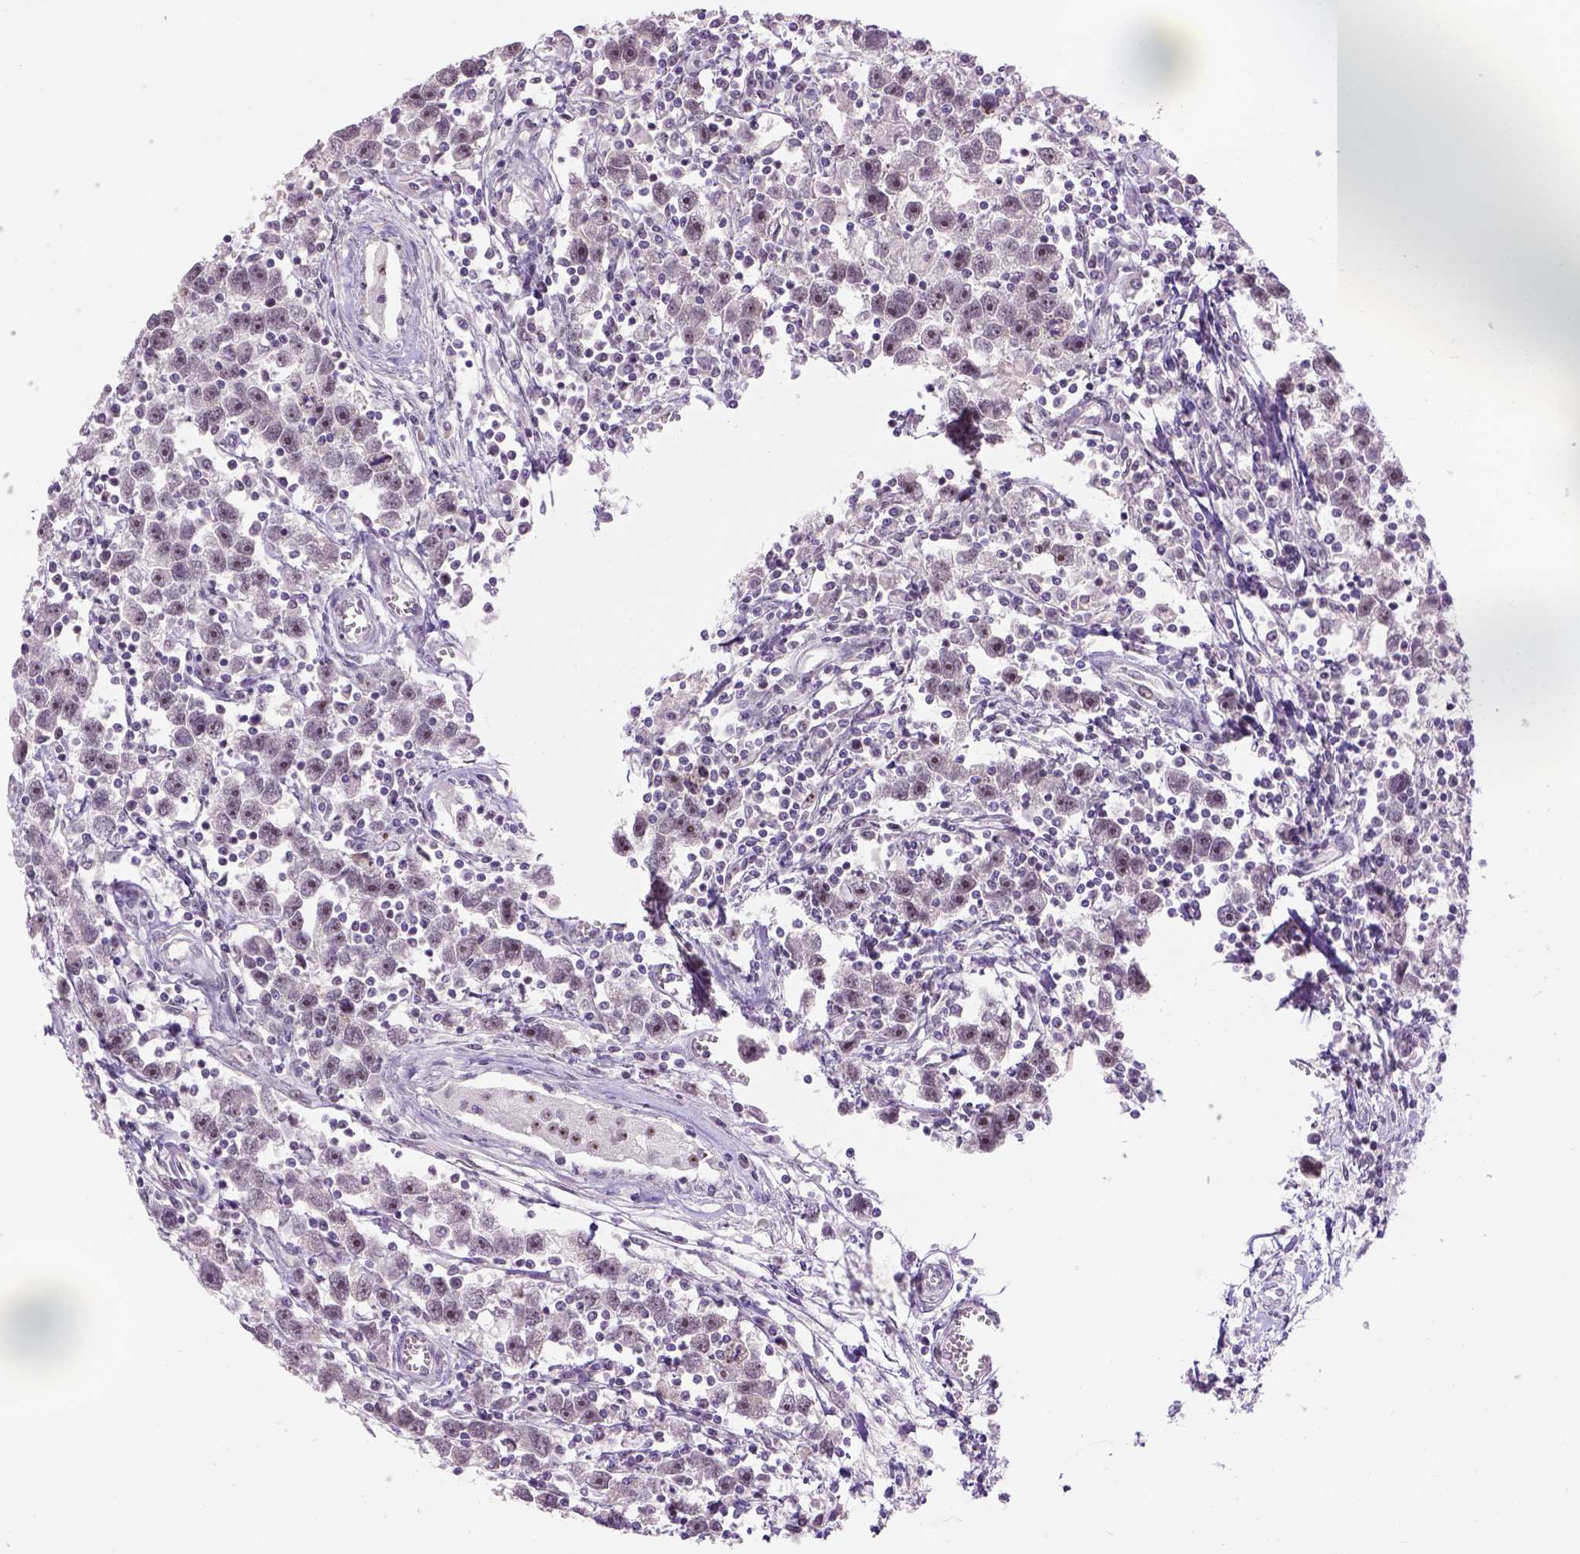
{"staining": {"intensity": "moderate", "quantity": "<25%", "location": "nuclear"}, "tissue": "testis cancer", "cell_type": "Tumor cells", "image_type": "cancer", "snomed": [{"axis": "morphology", "description": "Seminoma, NOS"}, {"axis": "topography", "description": "Testis"}], "caption": "Testis cancer was stained to show a protein in brown. There is low levels of moderate nuclear staining in about <25% of tumor cells.", "gene": "DDX50", "patient": {"sex": "male", "age": 30}}